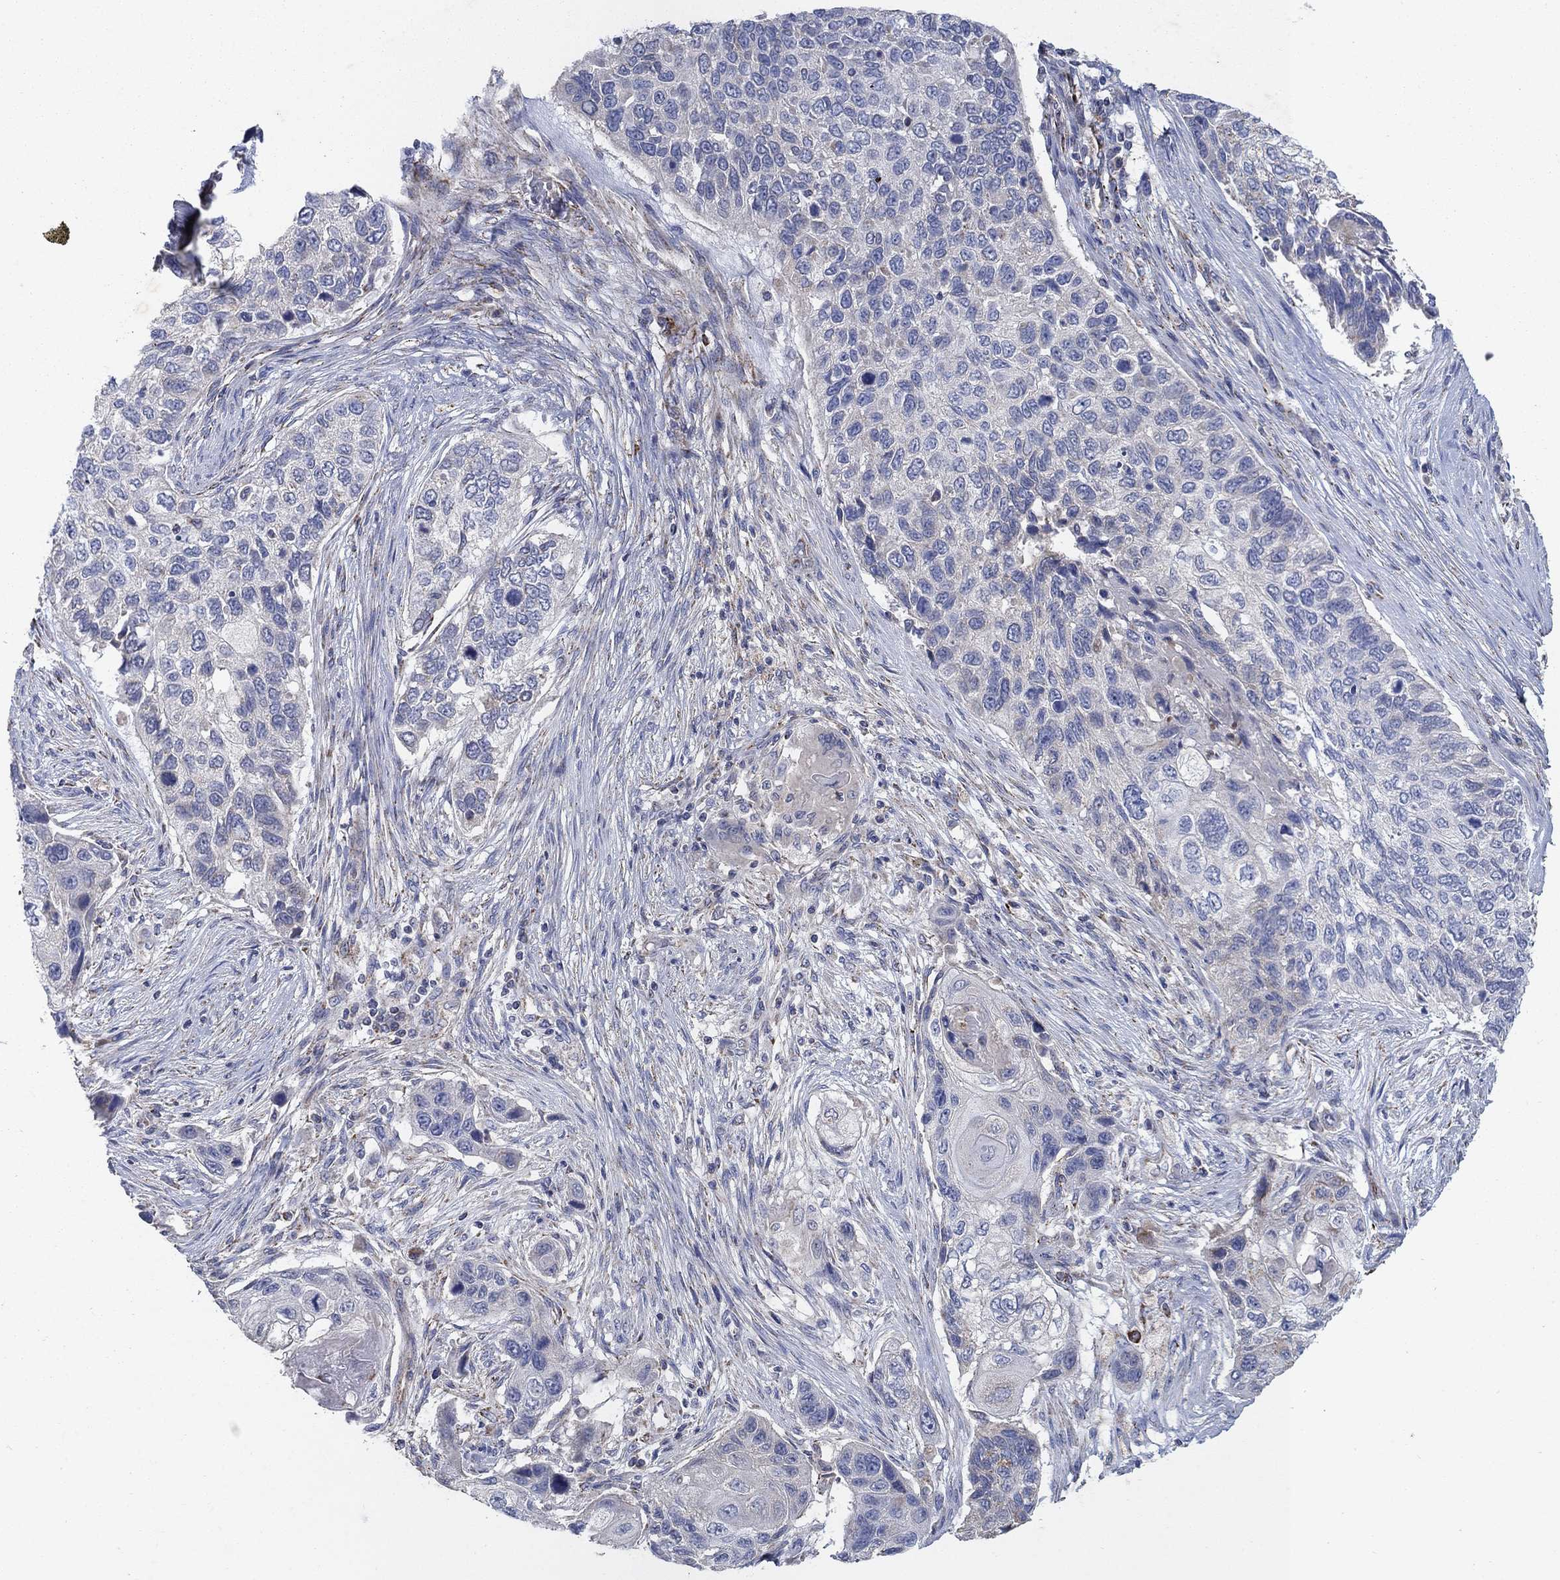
{"staining": {"intensity": "negative", "quantity": "none", "location": "none"}, "tissue": "lung cancer", "cell_type": "Tumor cells", "image_type": "cancer", "snomed": [{"axis": "morphology", "description": "Normal tissue, NOS"}, {"axis": "morphology", "description": "Squamous cell carcinoma, NOS"}, {"axis": "topography", "description": "Bronchus"}, {"axis": "topography", "description": "Lung"}], "caption": "DAB immunohistochemical staining of squamous cell carcinoma (lung) reveals no significant expression in tumor cells. (Stains: DAB IHC with hematoxylin counter stain, Microscopy: brightfield microscopy at high magnification).", "gene": "PNPLA2", "patient": {"sex": "male", "age": 69}}